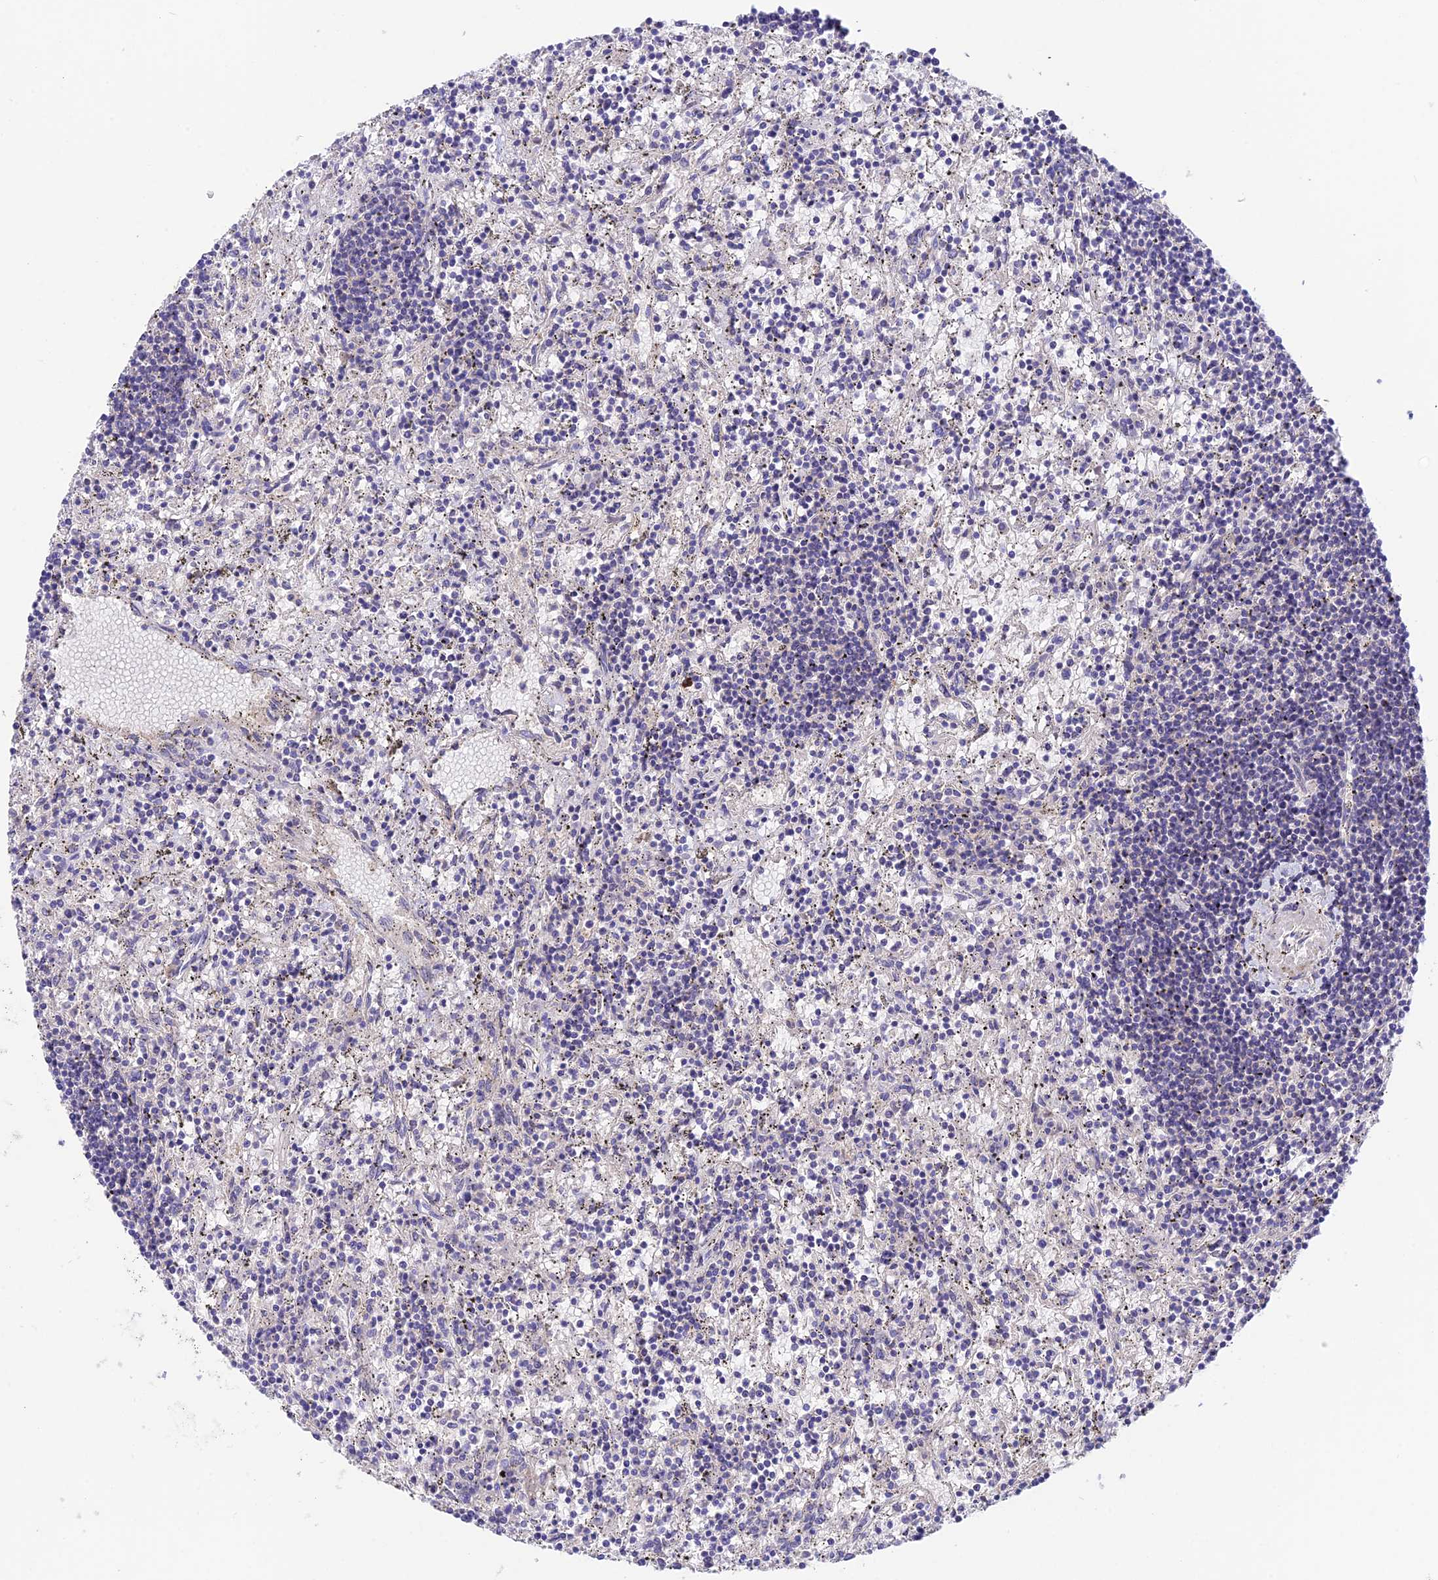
{"staining": {"intensity": "negative", "quantity": "none", "location": "none"}, "tissue": "lymphoma", "cell_type": "Tumor cells", "image_type": "cancer", "snomed": [{"axis": "morphology", "description": "Malignant lymphoma, non-Hodgkin's type, Low grade"}, {"axis": "topography", "description": "Spleen"}], "caption": "Low-grade malignant lymphoma, non-Hodgkin's type was stained to show a protein in brown. There is no significant expression in tumor cells.", "gene": "DUSP29", "patient": {"sex": "male", "age": 76}}